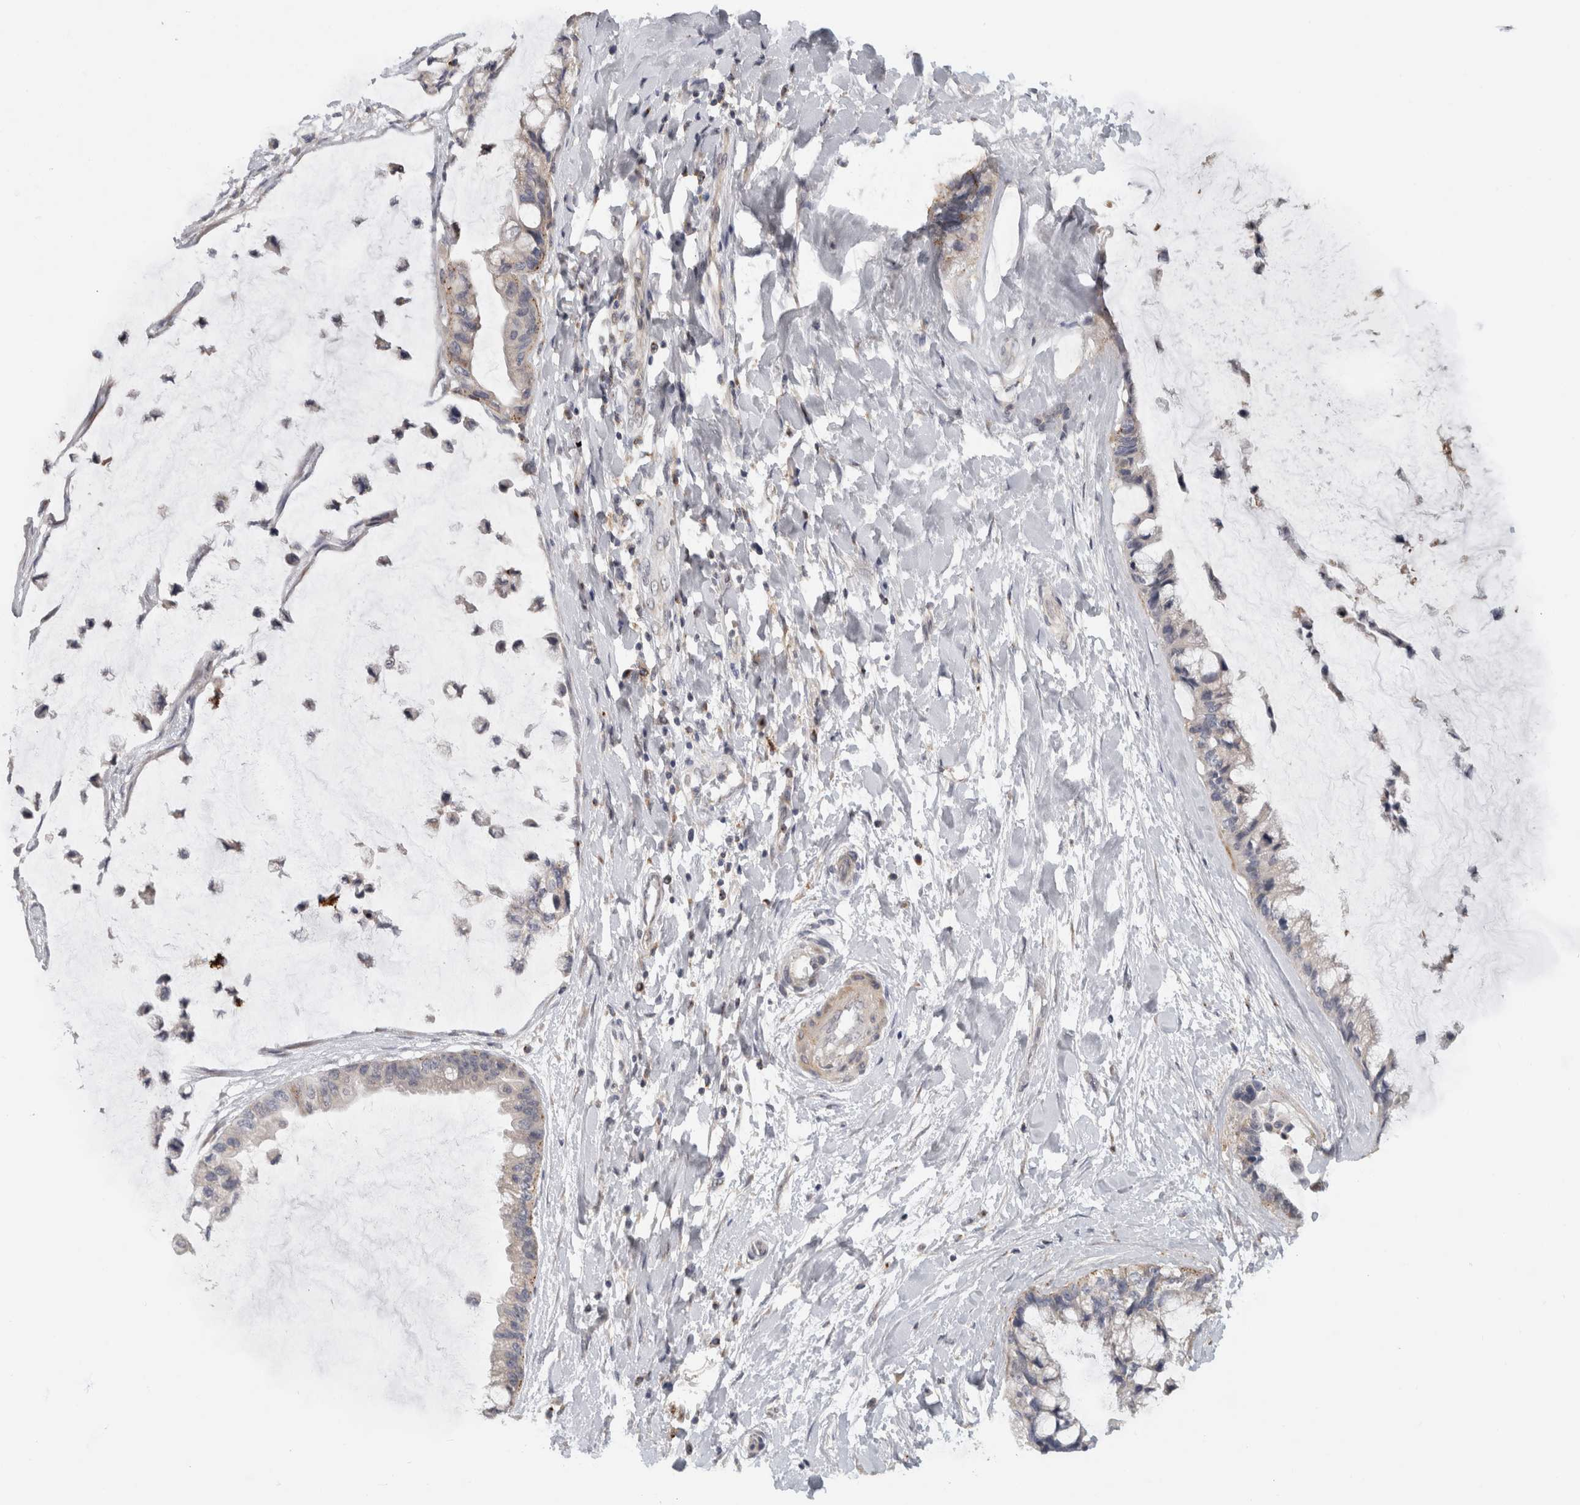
{"staining": {"intensity": "moderate", "quantity": "<25%", "location": "cytoplasmic/membranous"}, "tissue": "ovarian cancer", "cell_type": "Tumor cells", "image_type": "cancer", "snomed": [{"axis": "morphology", "description": "Cystadenocarcinoma, mucinous, NOS"}, {"axis": "topography", "description": "Ovary"}], "caption": "Tumor cells demonstrate low levels of moderate cytoplasmic/membranous positivity in about <25% of cells in ovarian cancer.", "gene": "MGAT1", "patient": {"sex": "female", "age": 39}}